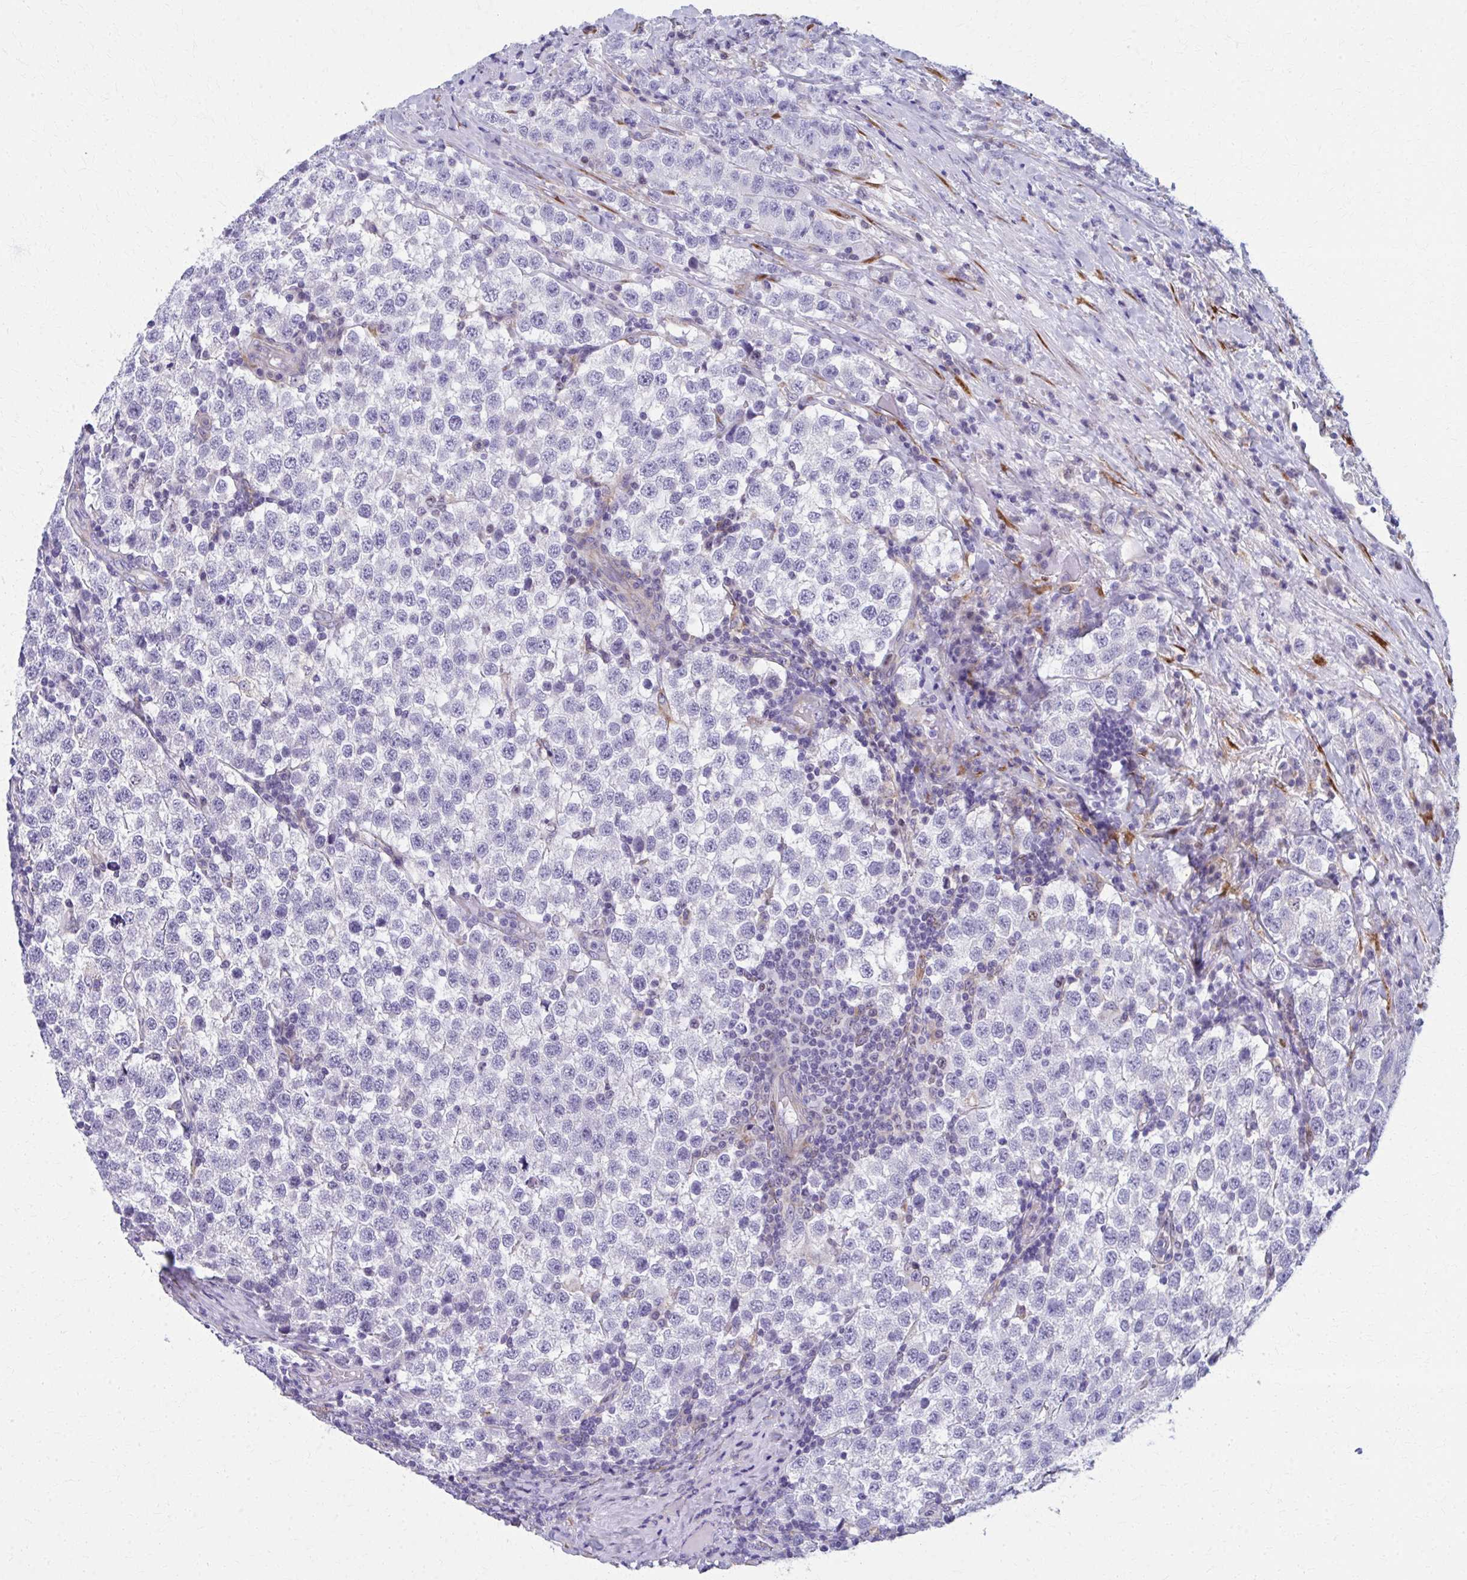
{"staining": {"intensity": "negative", "quantity": "none", "location": "none"}, "tissue": "testis cancer", "cell_type": "Tumor cells", "image_type": "cancer", "snomed": [{"axis": "morphology", "description": "Seminoma, NOS"}, {"axis": "topography", "description": "Testis"}], "caption": "Immunohistochemistry (IHC) micrograph of neoplastic tissue: human seminoma (testis) stained with DAB exhibits no significant protein positivity in tumor cells.", "gene": "SPATS2L", "patient": {"sex": "male", "age": 34}}